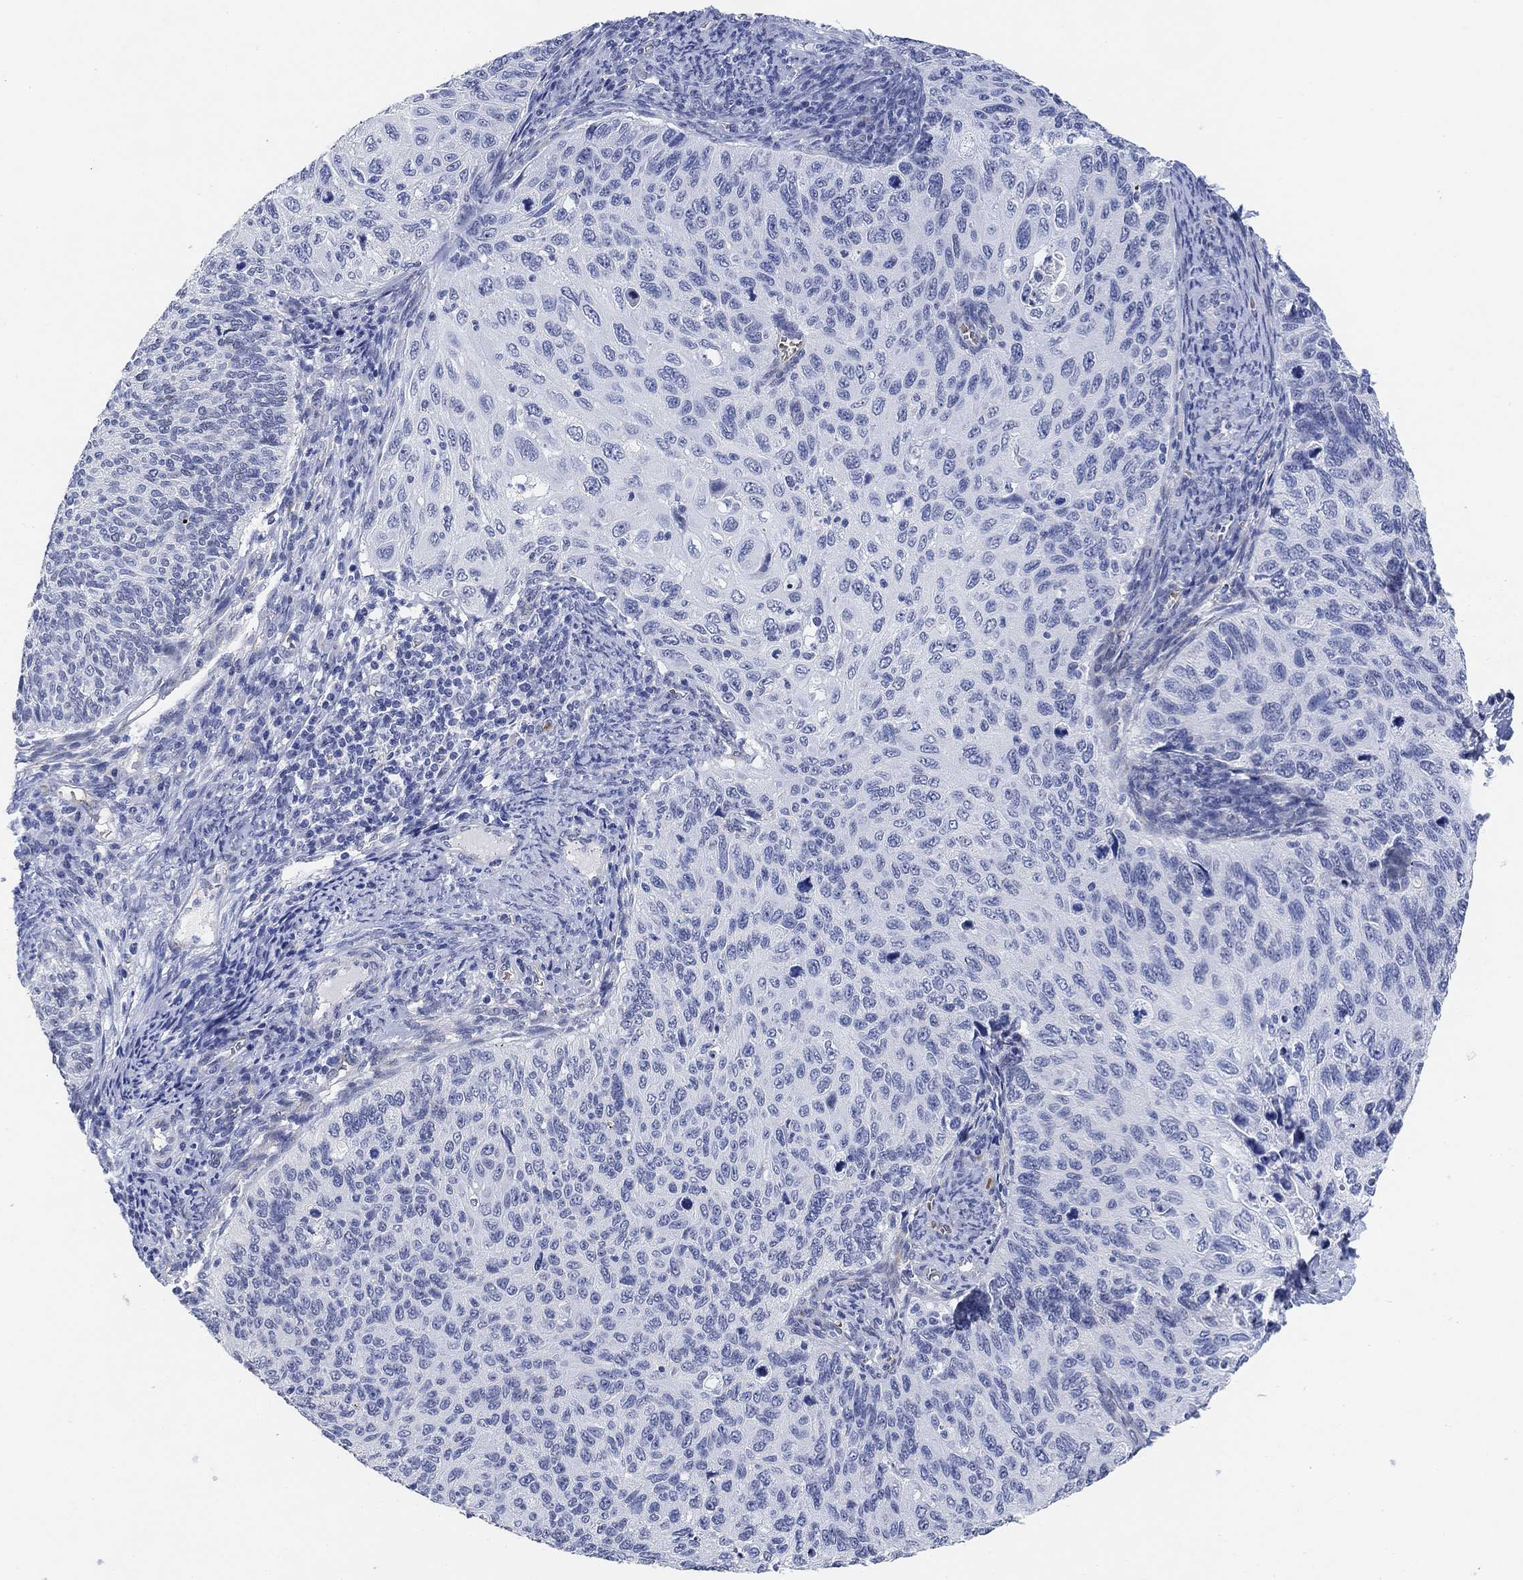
{"staining": {"intensity": "negative", "quantity": "none", "location": "none"}, "tissue": "cervical cancer", "cell_type": "Tumor cells", "image_type": "cancer", "snomed": [{"axis": "morphology", "description": "Squamous cell carcinoma, NOS"}, {"axis": "topography", "description": "Cervix"}], "caption": "Tumor cells show no significant protein expression in cervical squamous cell carcinoma. (DAB immunohistochemistry, high magnification).", "gene": "PAX6", "patient": {"sex": "female", "age": 70}}